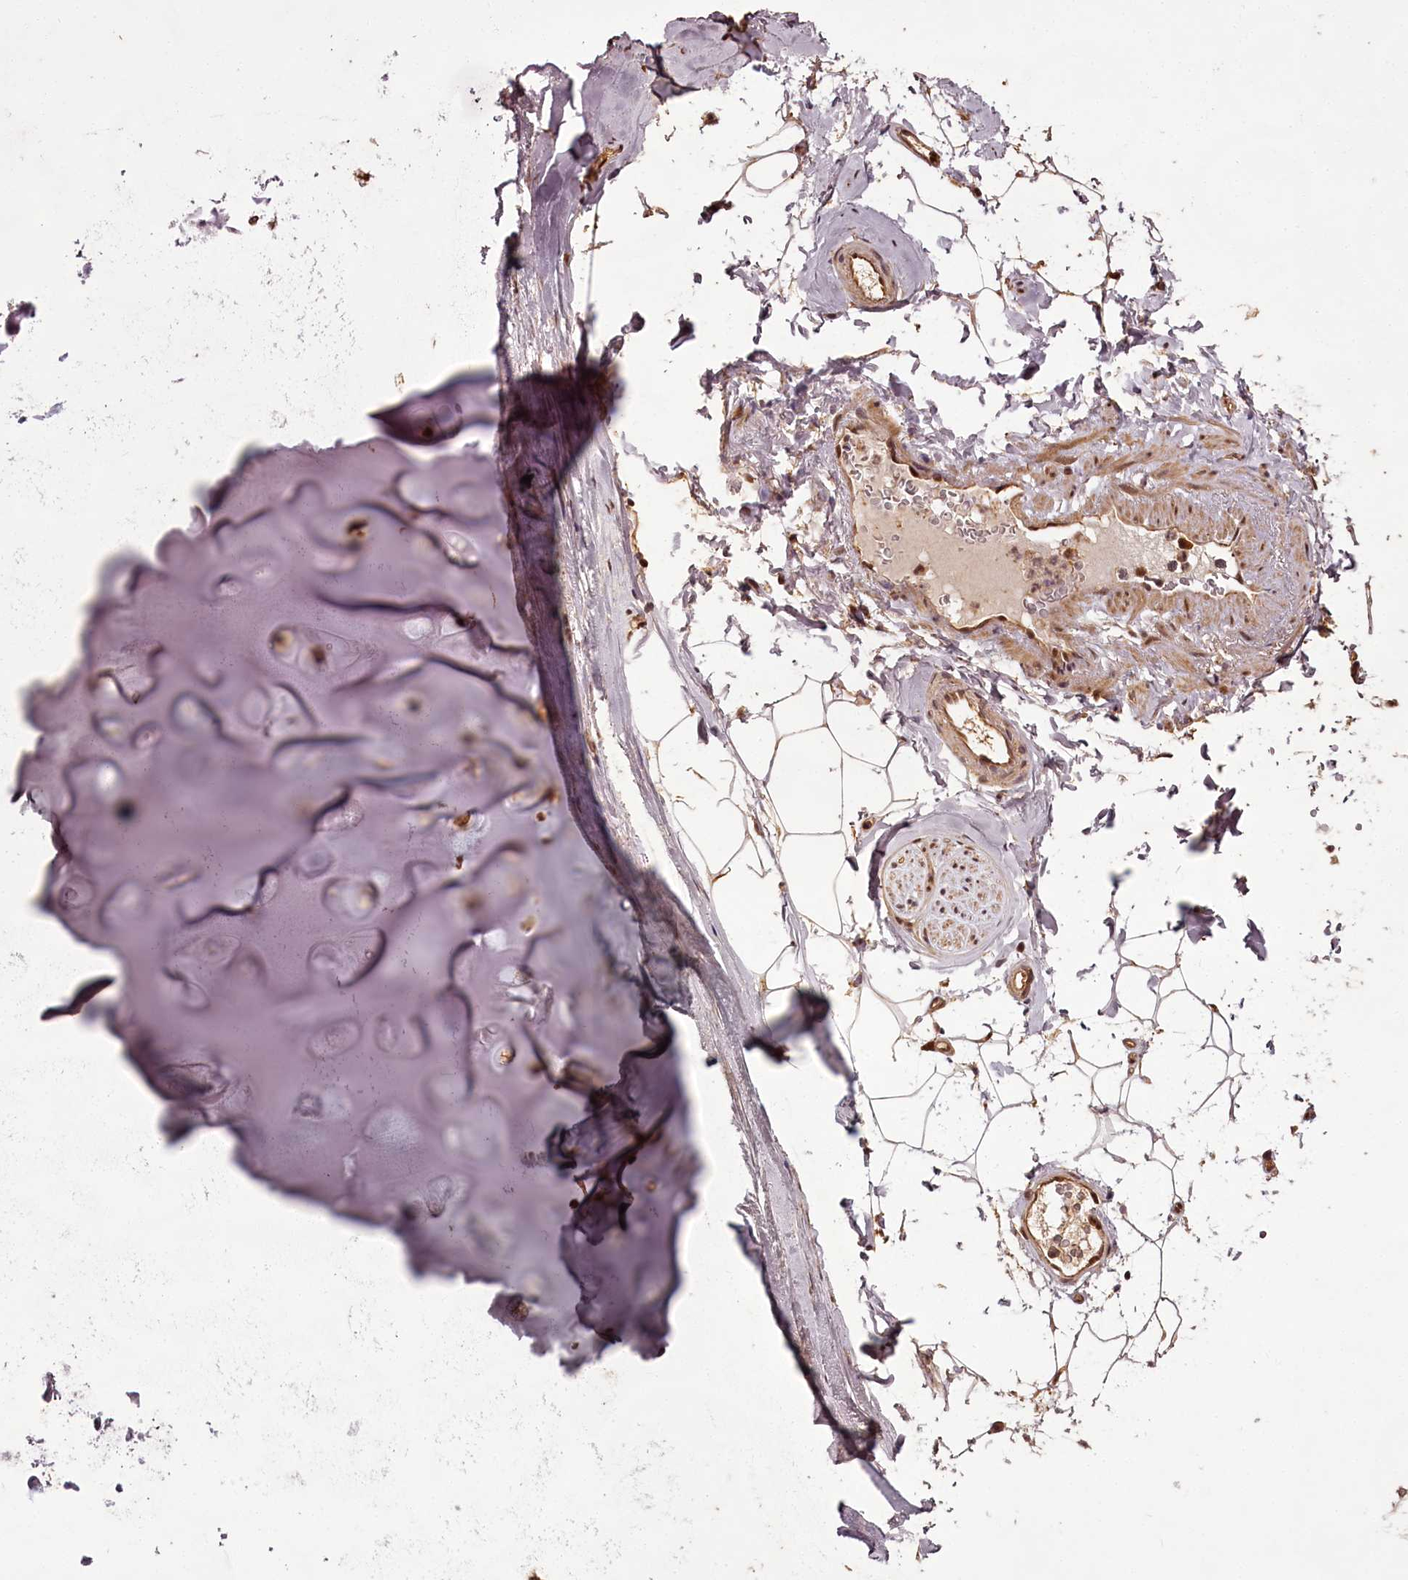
{"staining": {"intensity": "moderate", "quantity": ">75%", "location": "cytoplasmic/membranous,nuclear"}, "tissue": "adipose tissue", "cell_type": "Adipocytes", "image_type": "normal", "snomed": [{"axis": "morphology", "description": "Normal tissue, NOS"}, {"axis": "topography", "description": "Cartilage tissue"}, {"axis": "topography", "description": "Bronchus"}], "caption": "Protein positivity by immunohistochemistry (IHC) demonstrates moderate cytoplasmic/membranous,nuclear staining in approximately >75% of adipocytes in normal adipose tissue. Using DAB (3,3'-diaminobenzidine) (brown) and hematoxylin (blue) stains, captured at high magnification using brightfield microscopy.", "gene": "NPRL2", "patient": {"sex": "female", "age": 73}}